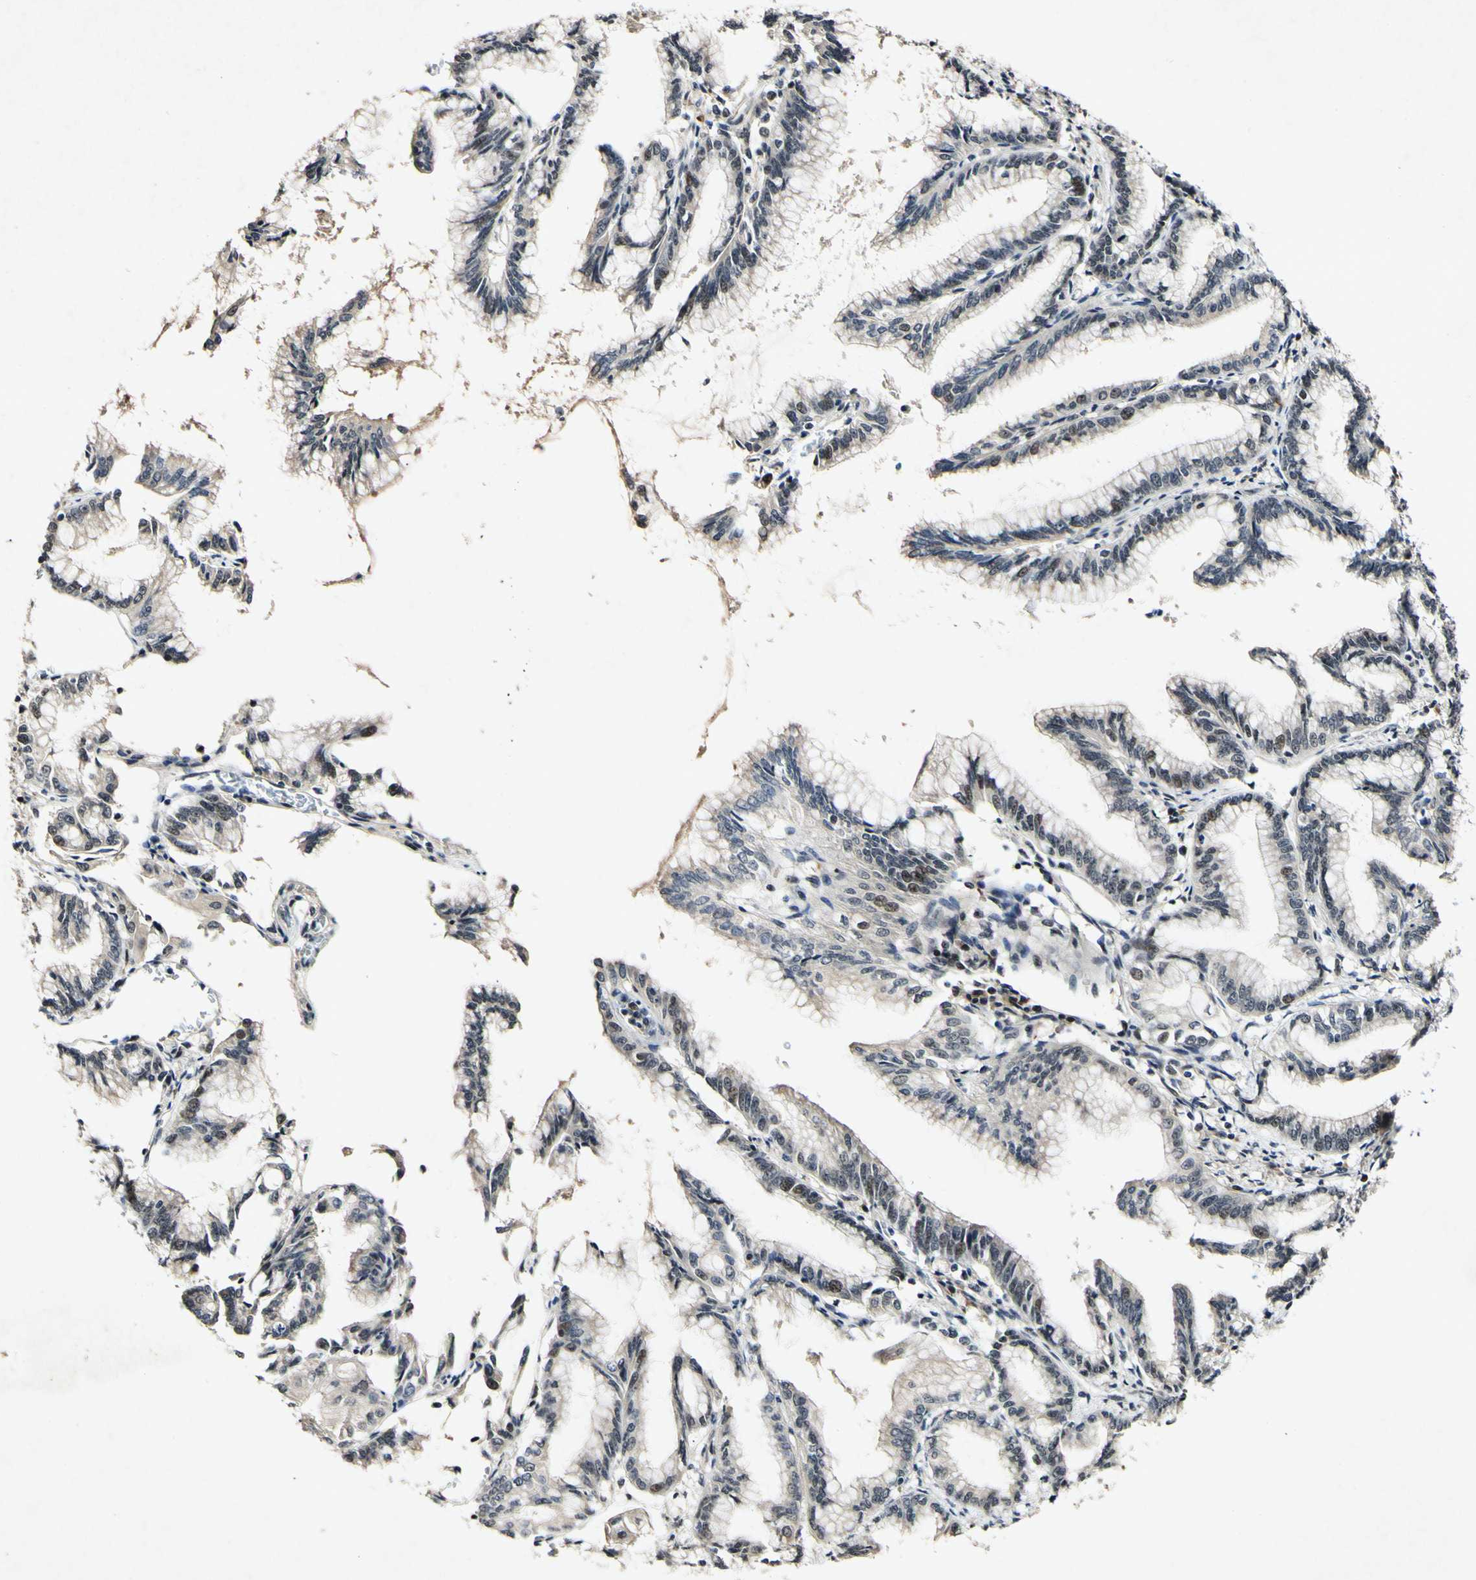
{"staining": {"intensity": "negative", "quantity": "none", "location": "none"}, "tissue": "pancreatic cancer", "cell_type": "Tumor cells", "image_type": "cancer", "snomed": [{"axis": "morphology", "description": "Adenocarcinoma, NOS"}, {"axis": "topography", "description": "Pancreas"}], "caption": "Micrograph shows no protein expression in tumor cells of pancreatic cancer (adenocarcinoma) tissue. (DAB immunohistochemistry visualized using brightfield microscopy, high magnification).", "gene": "POLR2F", "patient": {"sex": "female", "age": 64}}